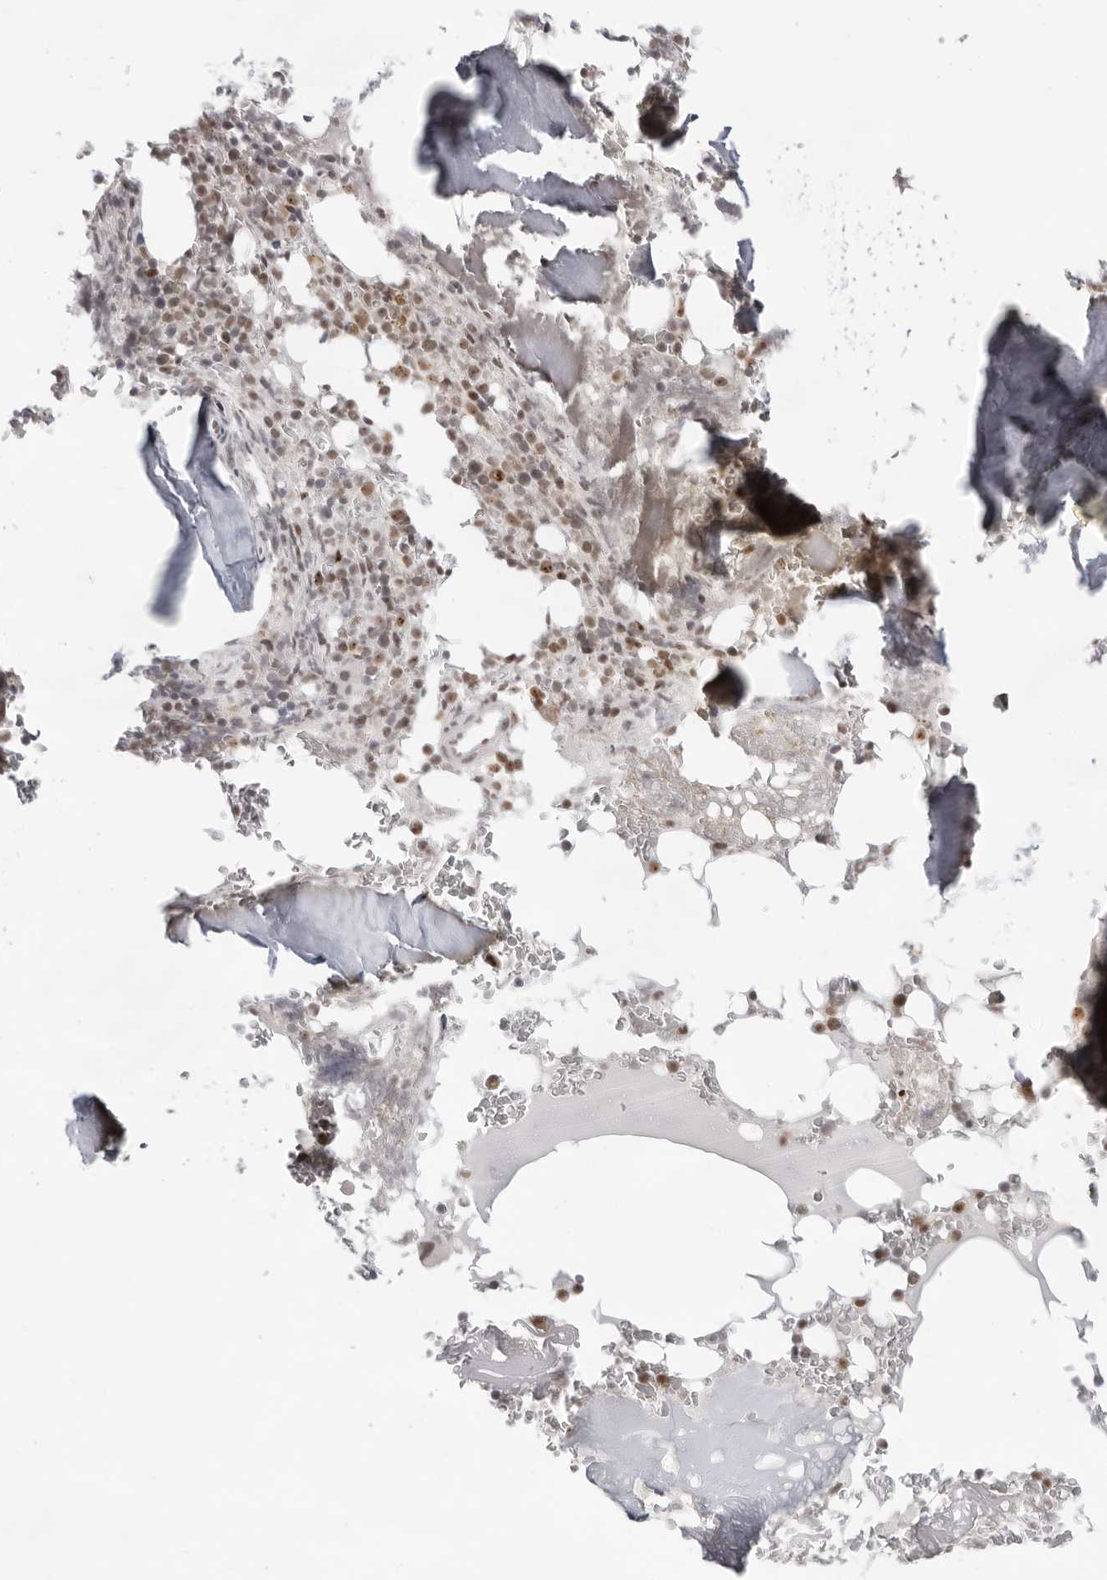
{"staining": {"intensity": "moderate", "quantity": ">75%", "location": "nuclear"}, "tissue": "bone marrow", "cell_type": "Hematopoietic cells", "image_type": "normal", "snomed": [{"axis": "morphology", "description": "Normal tissue, NOS"}, {"axis": "topography", "description": "Bone marrow"}], "caption": "Moderate nuclear staining for a protein is seen in approximately >75% of hematopoietic cells of benign bone marrow using IHC.", "gene": "EXOSC10", "patient": {"sex": "male", "age": 58}}